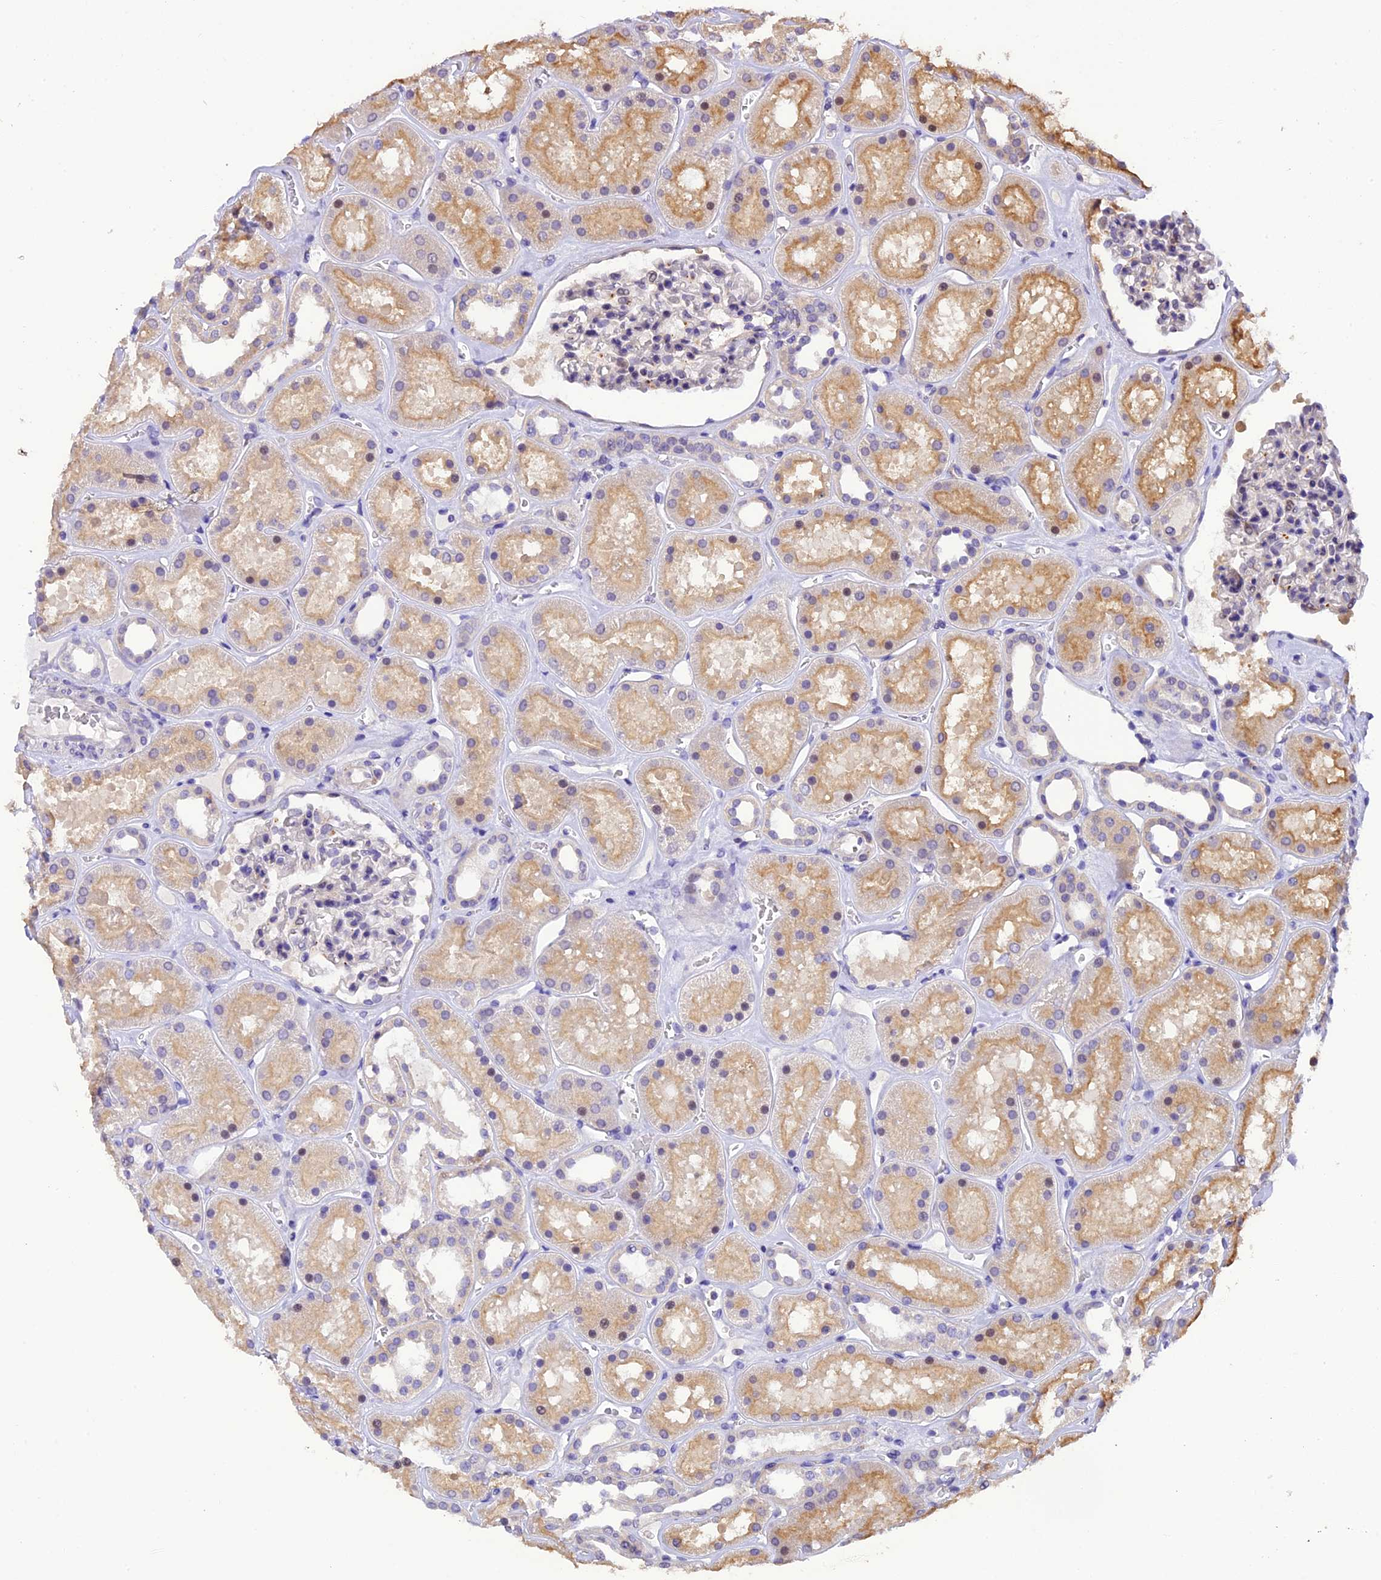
{"staining": {"intensity": "negative", "quantity": "none", "location": "none"}, "tissue": "kidney", "cell_type": "Cells in glomeruli", "image_type": "normal", "snomed": [{"axis": "morphology", "description": "Normal tissue, NOS"}, {"axis": "topography", "description": "Kidney"}], "caption": "Unremarkable kidney was stained to show a protein in brown. There is no significant expression in cells in glomeruli. (DAB (3,3'-diaminobenzidine) IHC, high magnification).", "gene": "DGKH", "patient": {"sex": "female", "age": 41}}